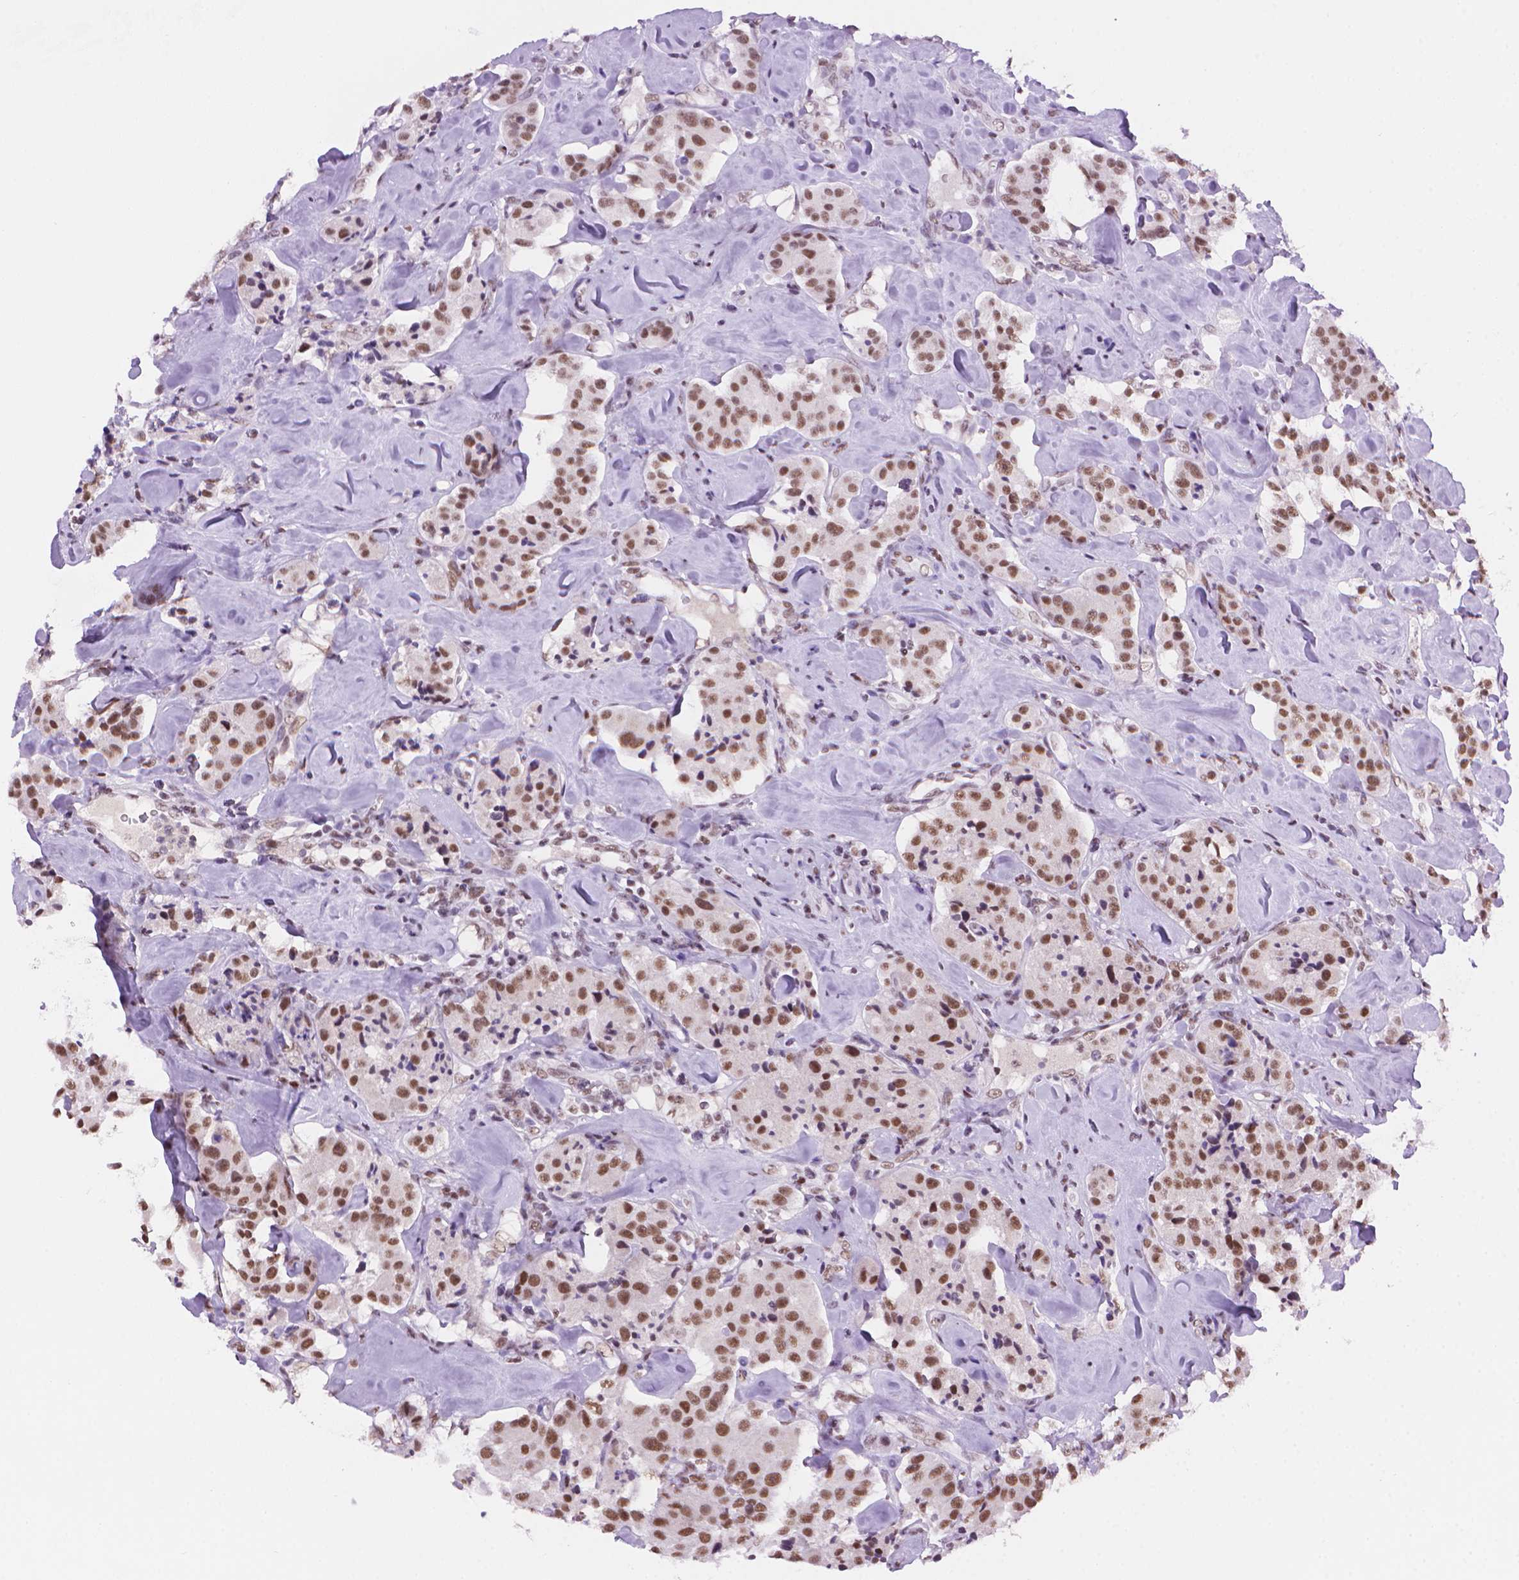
{"staining": {"intensity": "moderate", "quantity": ">75%", "location": "nuclear"}, "tissue": "carcinoid", "cell_type": "Tumor cells", "image_type": "cancer", "snomed": [{"axis": "morphology", "description": "Carcinoid, malignant, NOS"}, {"axis": "topography", "description": "Pancreas"}], "caption": "This is a photomicrograph of immunohistochemistry staining of carcinoid, which shows moderate staining in the nuclear of tumor cells.", "gene": "RPA4", "patient": {"sex": "male", "age": 41}}